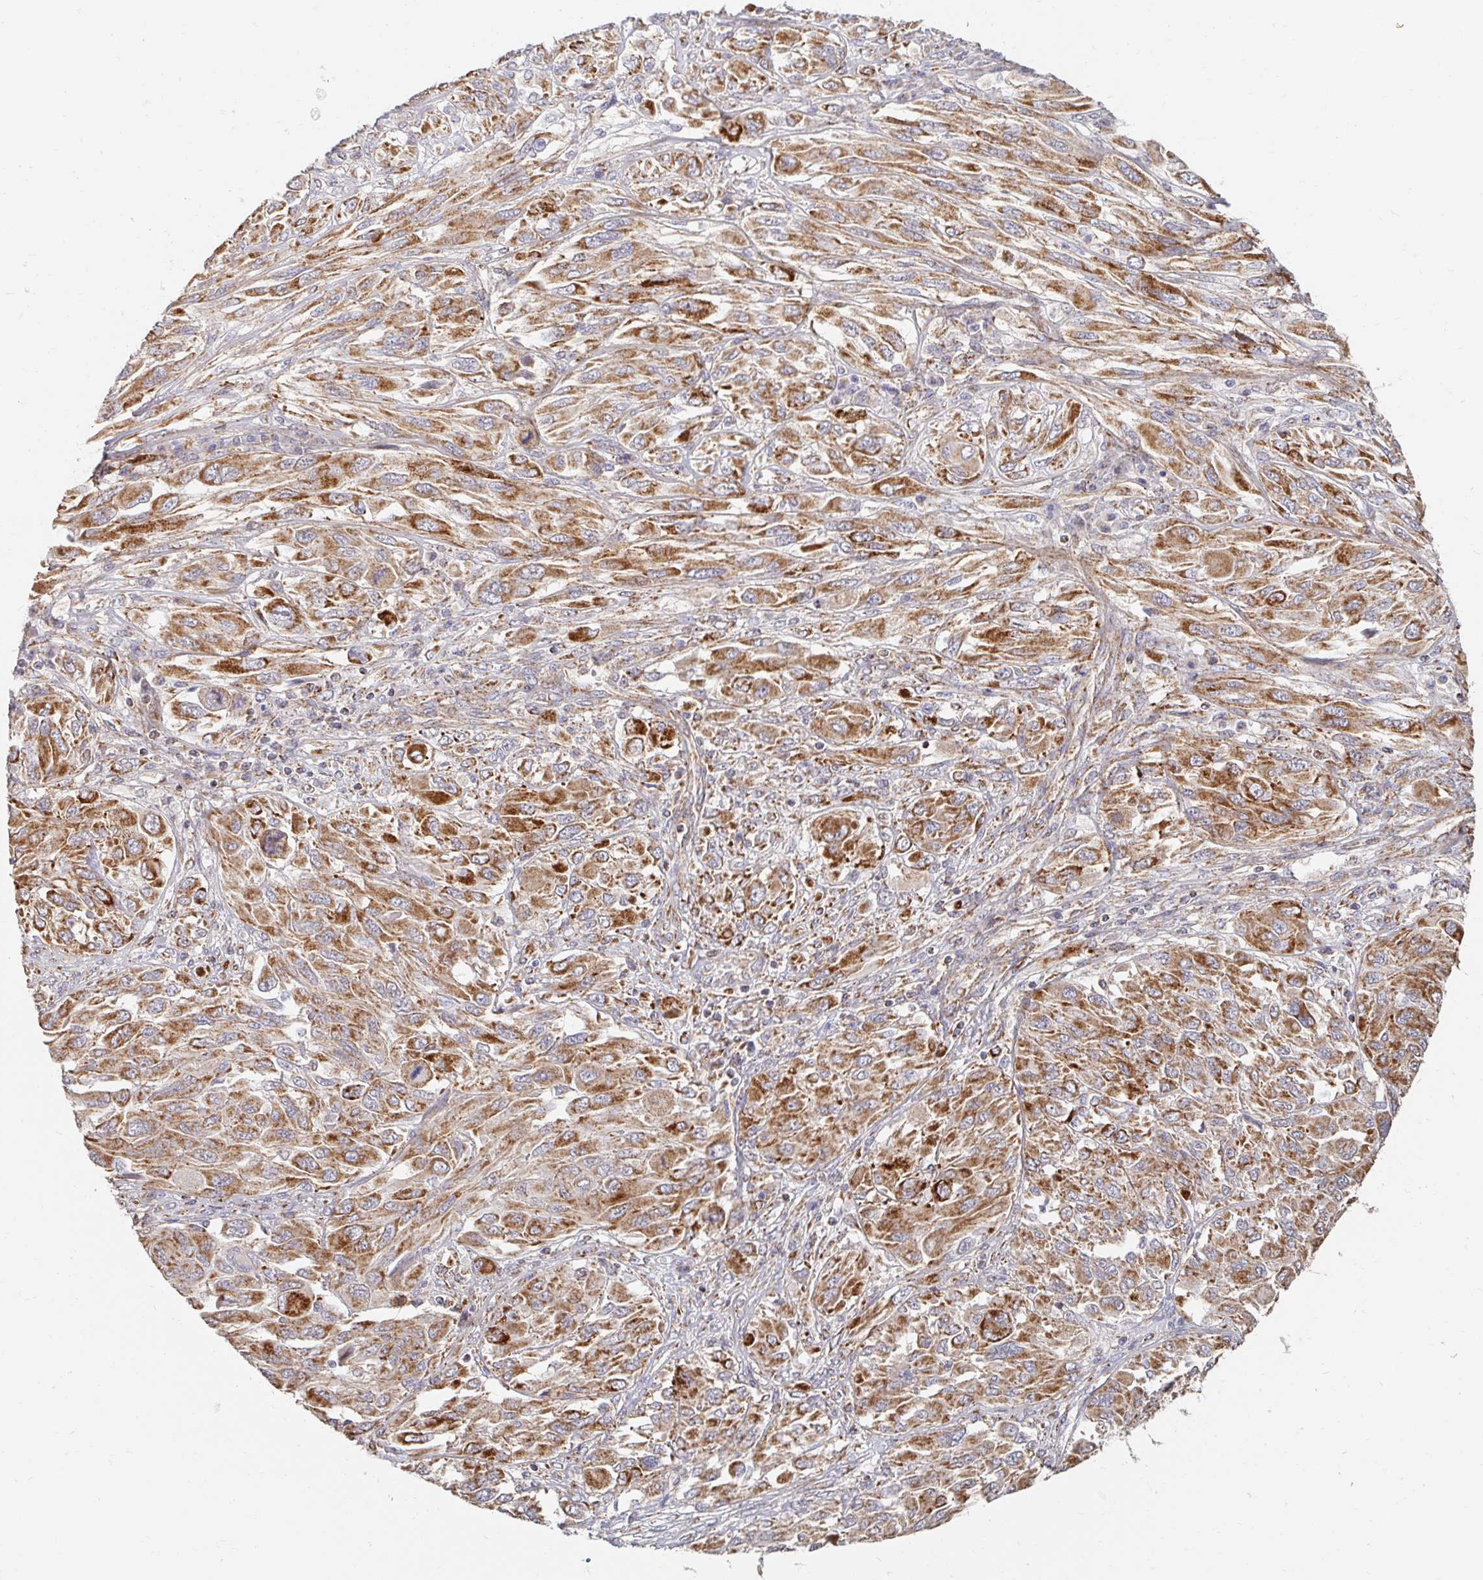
{"staining": {"intensity": "moderate", "quantity": ">75%", "location": "cytoplasmic/membranous"}, "tissue": "melanoma", "cell_type": "Tumor cells", "image_type": "cancer", "snomed": [{"axis": "morphology", "description": "Malignant melanoma, NOS"}, {"axis": "topography", "description": "Skin"}], "caption": "Brown immunohistochemical staining in melanoma shows moderate cytoplasmic/membranous staining in about >75% of tumor cells.", "gene": "MAVS", "patient": {"sex": "female", "age": 91}}